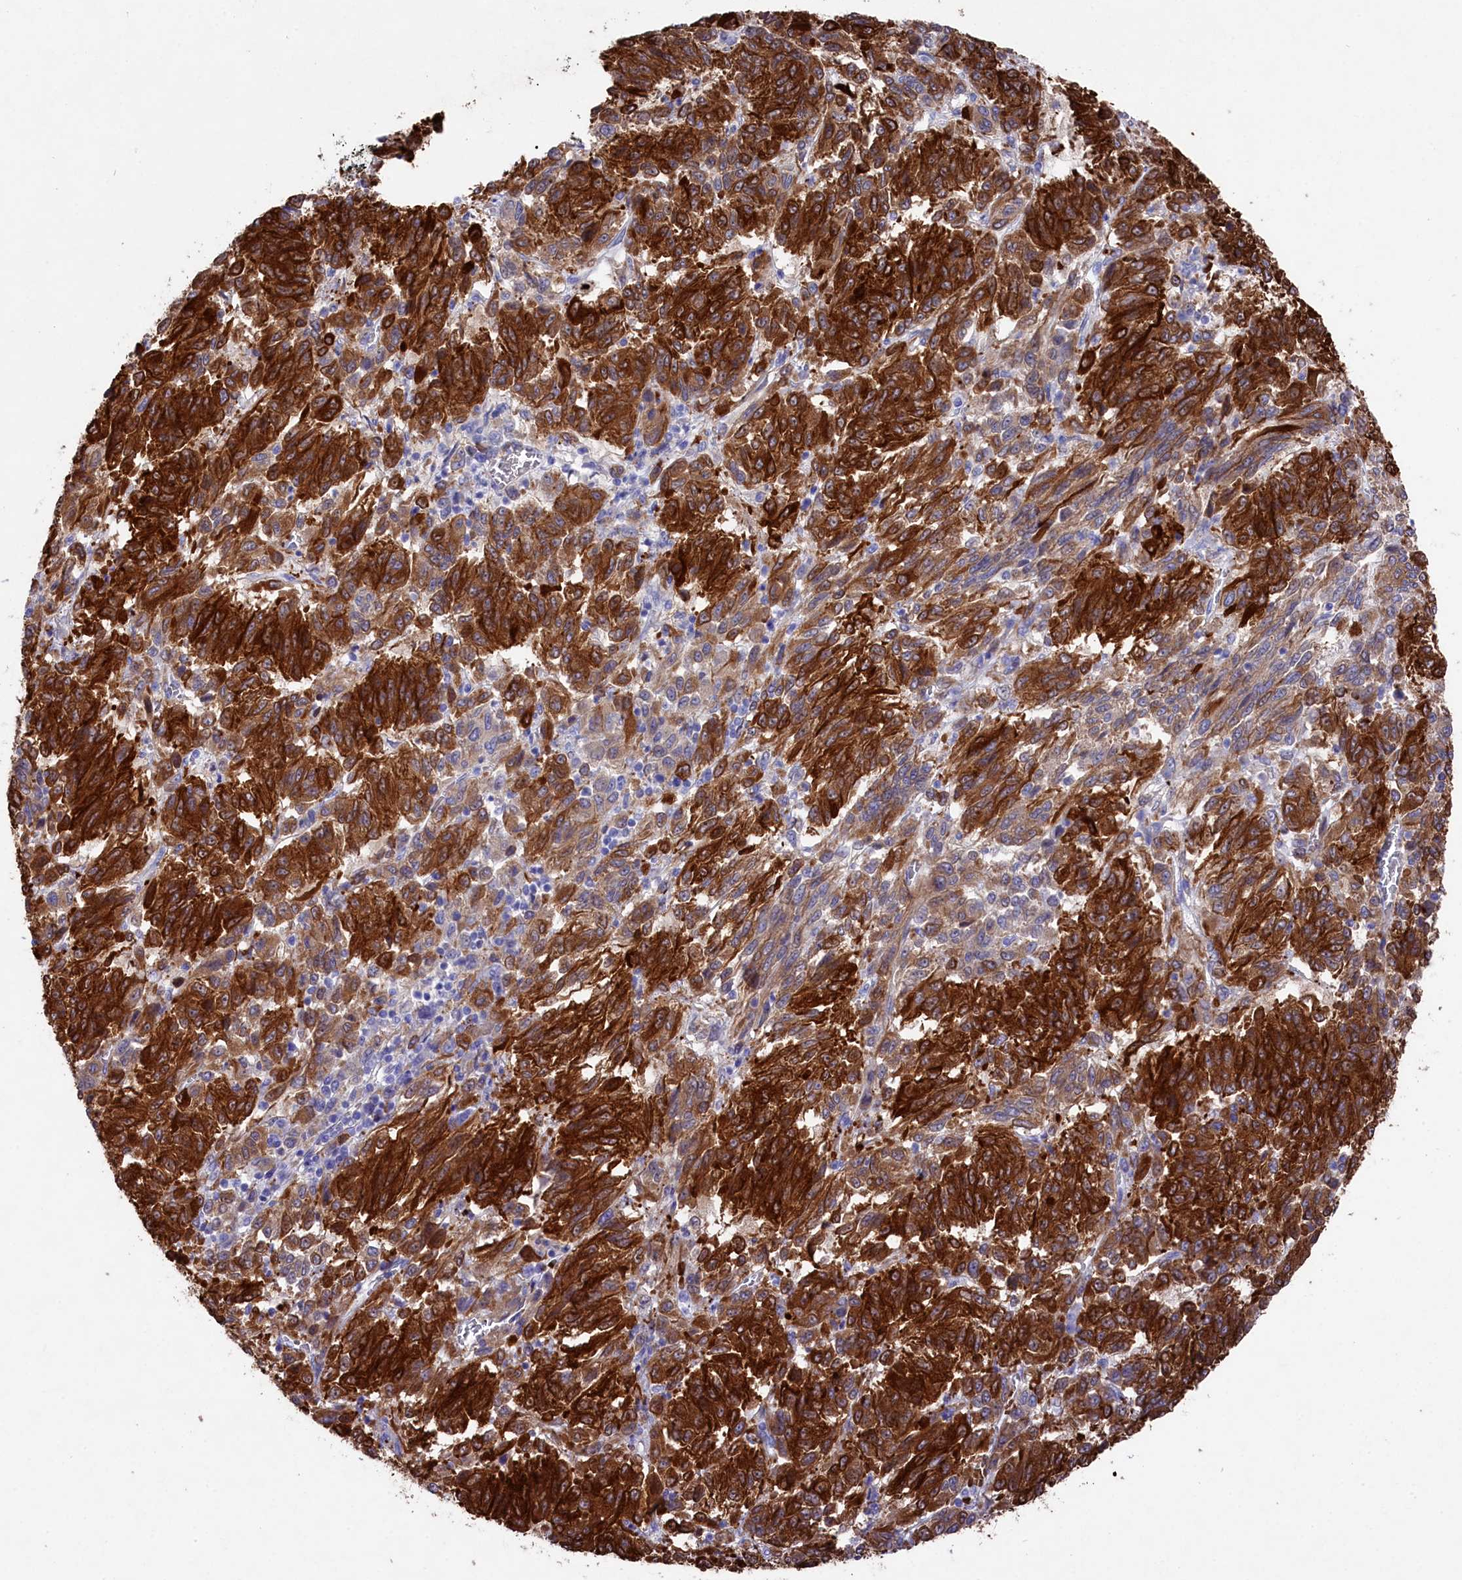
{"staining": {"intensity": "strong", "quantity": ">75%", "location": "cytoplasmic/membranous"}, "tissue": "melanoma", "cell_type": "Tumor cells", "image_type": "cancer", "snomed": [{"axis": "morphology", "description": "Malignant melanoma, Metastatic site"}, {"axis": "topography", "description": "Lung"}], "caption": "High-power microscopy captured an IHC photomicrograph of malignant melanoma (metastatic site), revealing strong cytoplasmic/membranous expression in about >75% of tumor cells. (DAB (3,3'-diaminobenzidine) = brown stain, brightfield microscopy at high magnification).", "gene": "LHFPL4", "patient": {"sex": "male", "age": 64}}